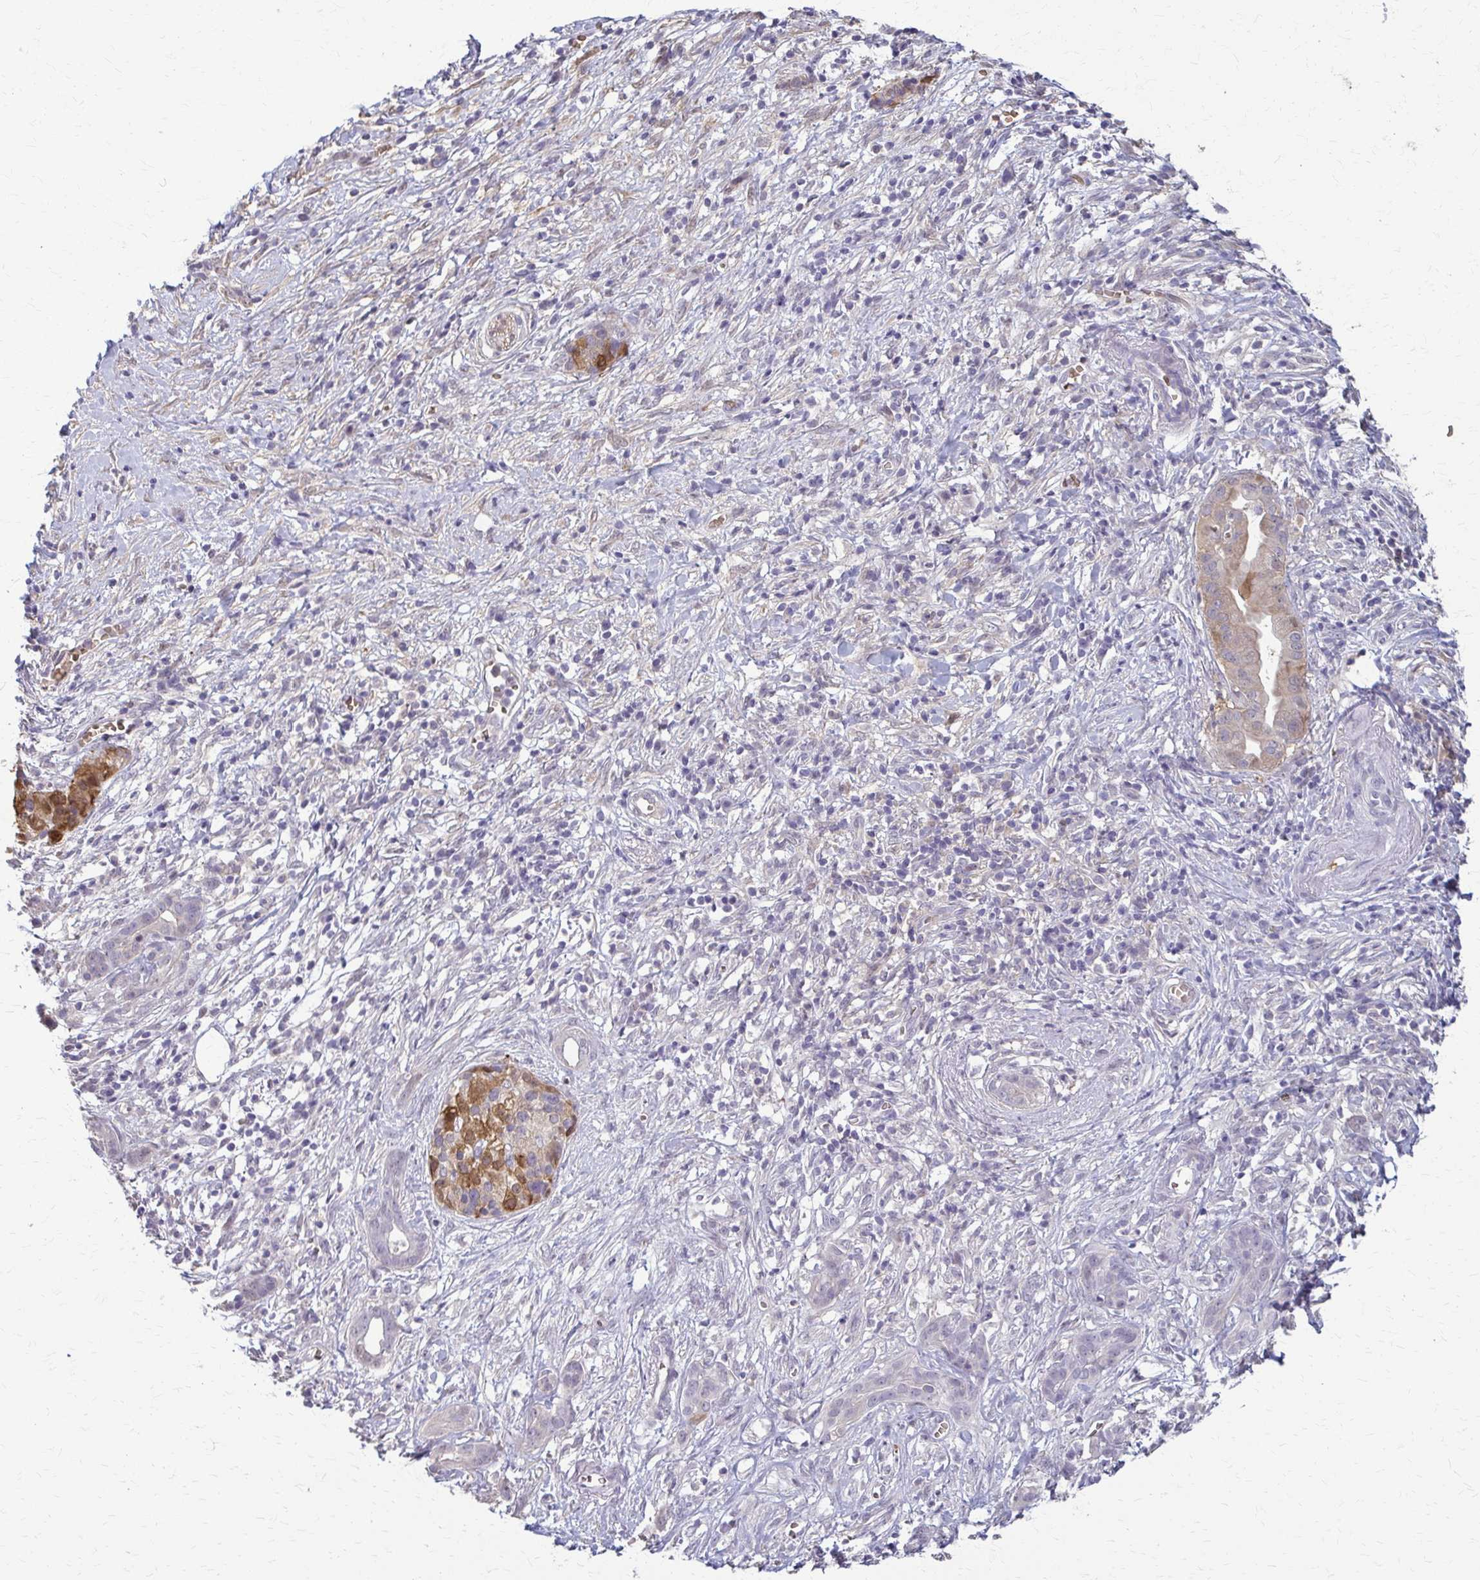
{"staining": {"intensity": "weak", "quantity": "<25%", "location": "cytoplasmic/membranous"}, "tissue": "pancreatic cancer", "cell_type": "Tumor cells", "image_type": "cancer", "snomed": [{"axis": "morphology", "description": "Adenocarcinoma, NOS"}, {"axis": "topography", "description": "Pancreas"}], "caption": "There is no significant positivity in tumor cells of adenocarcinoma (pancreatic).", "gene": "ZNF34", "patient": {"sex": "male", "age": 61}}